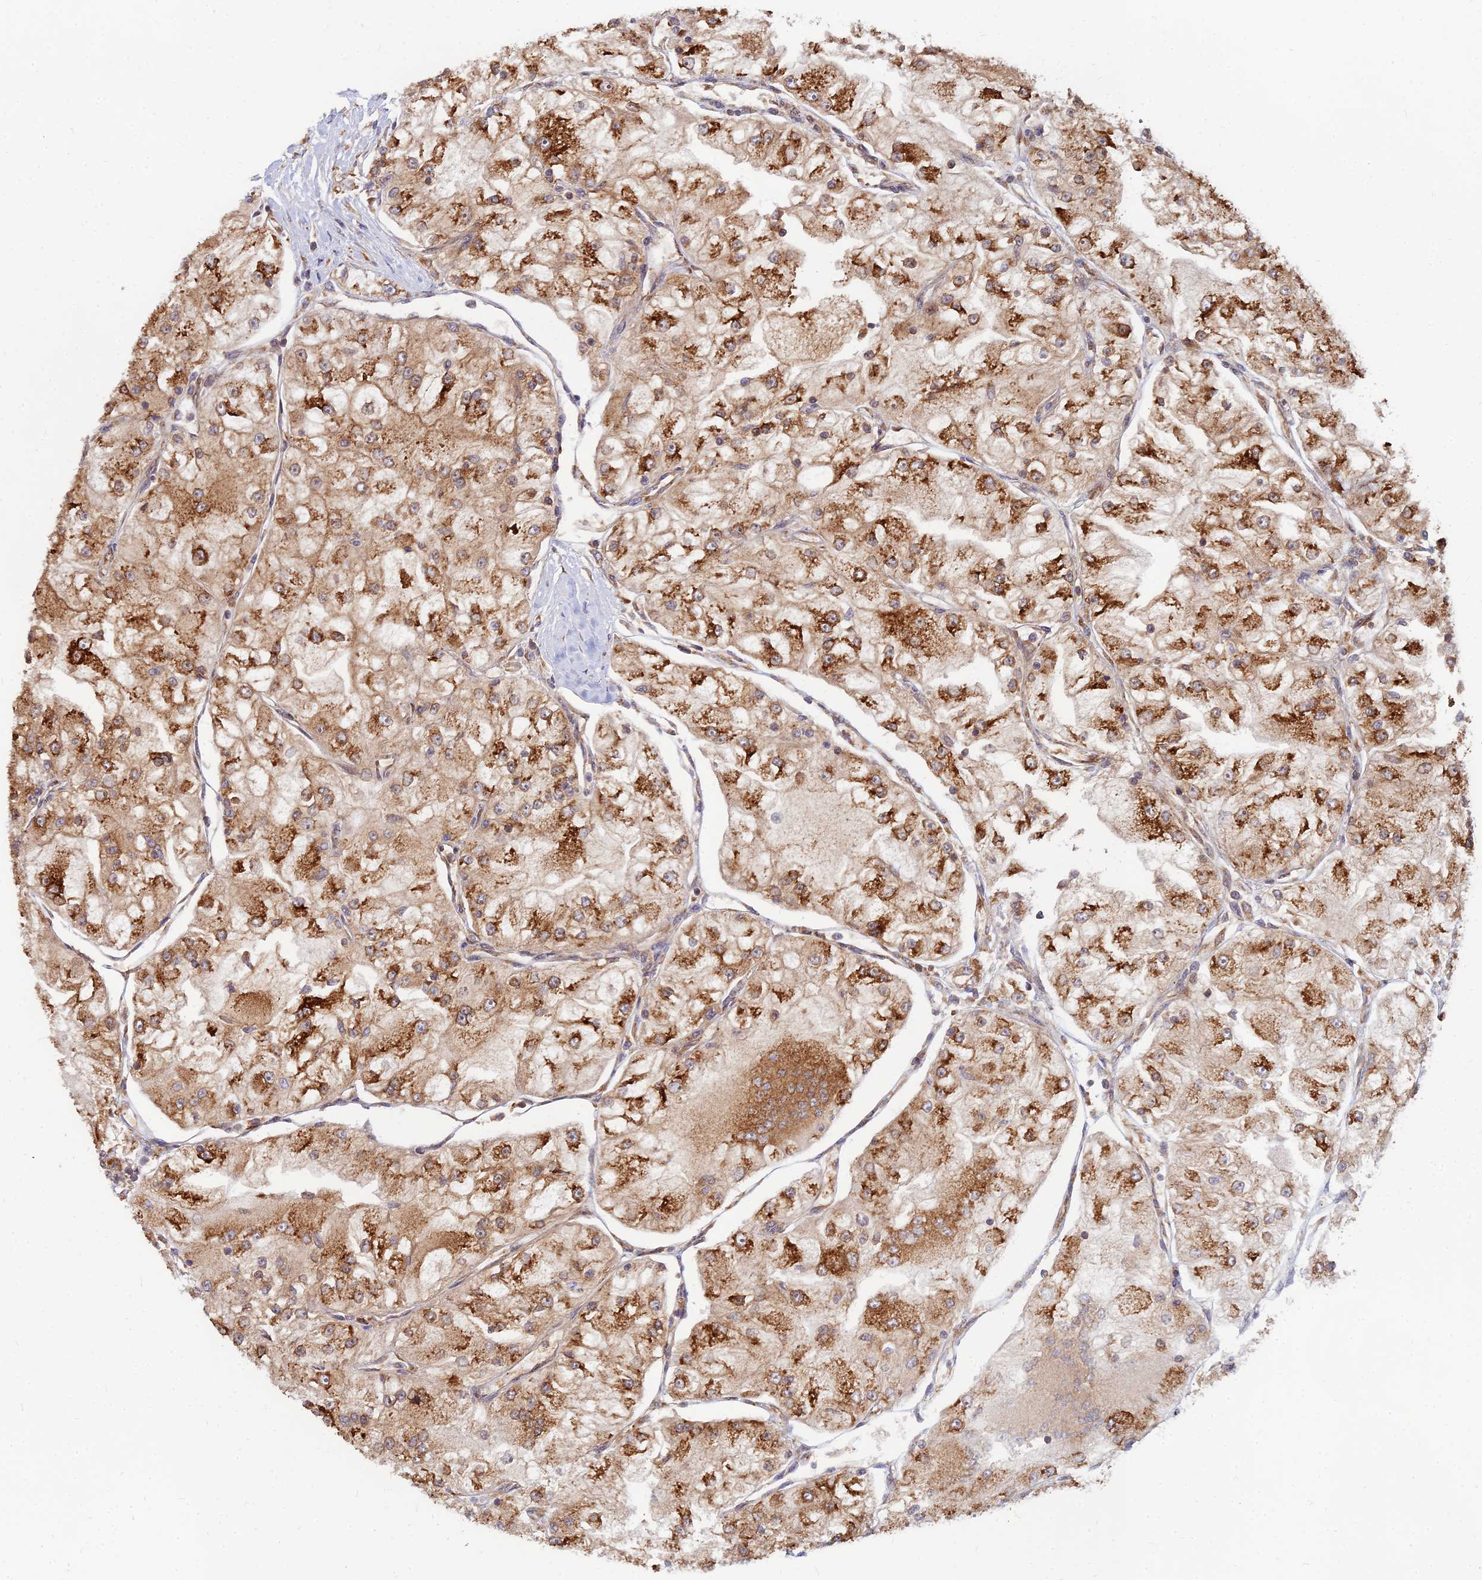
{"staining": {"intensity": "moderate", "quantity": ">75%", "location": "cytoplasmic/membranous"}, "tissue": "renal cancer", "cell_type": "Tumor cells", "image_type": "cancer", "snomed": [{"axis": "morphology", "description": "Adenocarcinoma, NOS"}, {"axis": "topography", "description": "Kidney"}], "caption": "Adenocarcinoma (renal) was stained to show a protein in brown. There is medium levels of moderate cytoplasmic/membranous positivity in approximately >75% of tumor cells. (Brightfield microscopy of DAB IHC at high magnification).", "gene": "CCT6B", "patient": {"sex": "female", "age": 72}}